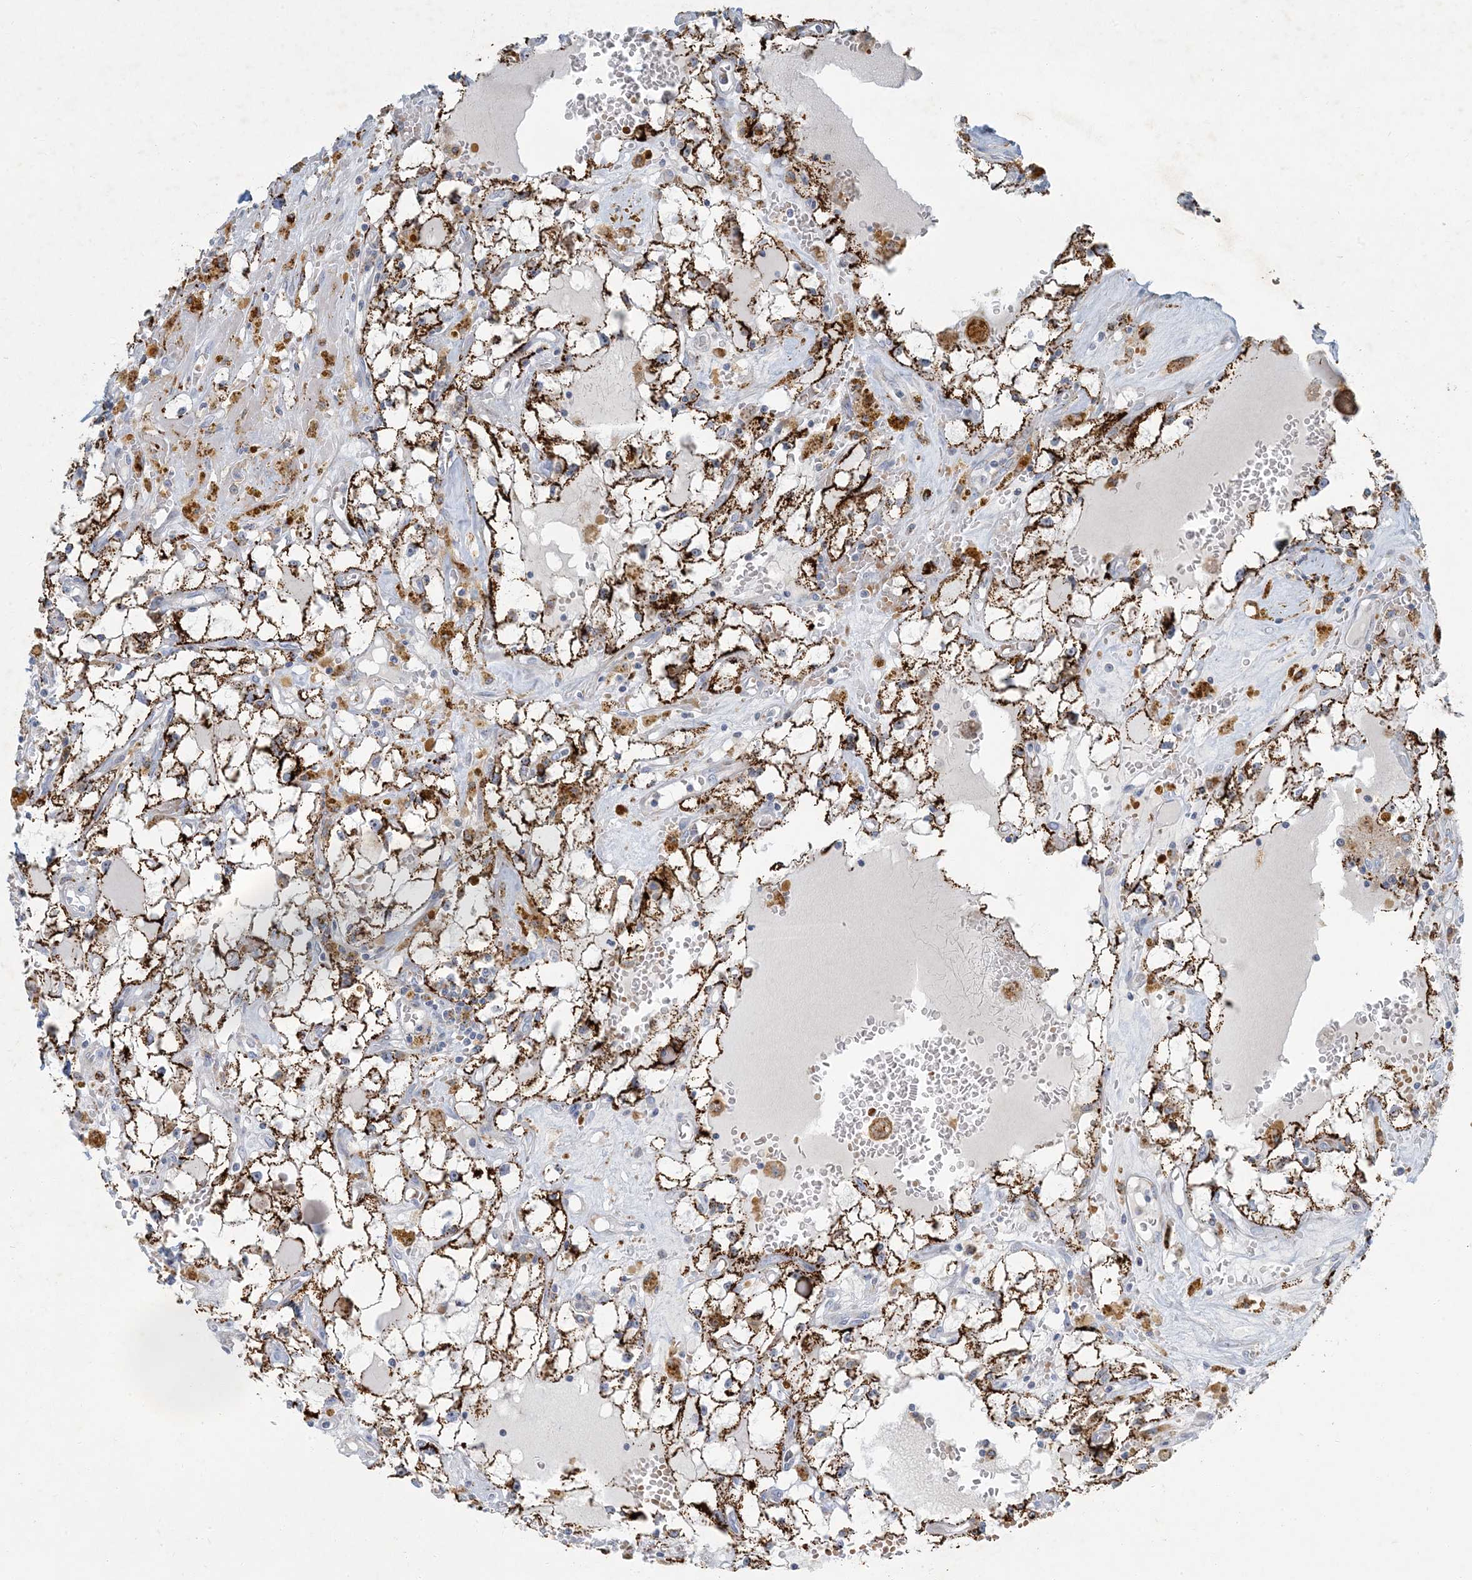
{"staining": {"intensity": "strong", "quantity": ">75%", "location": "cytoplasmic/membranous"}, "tissue": "renal cancer", "cell_type": "Tumor cells", "image_type": "cancer", "snomed": [{"axis": "morphology", "description": "Adenocarcinoma, NOS"}, {"axis": "topography", "description": "Kidney"}], "caption": "An IHC histopathology image of tumor tissue is shown. Protein staining in brown highlights strong cytoplasmic/membranous positivity in renal adenocarcinoma within tumor cells.", "gene": "LTN1", "patient": {"sex": "male", "age": 56}}